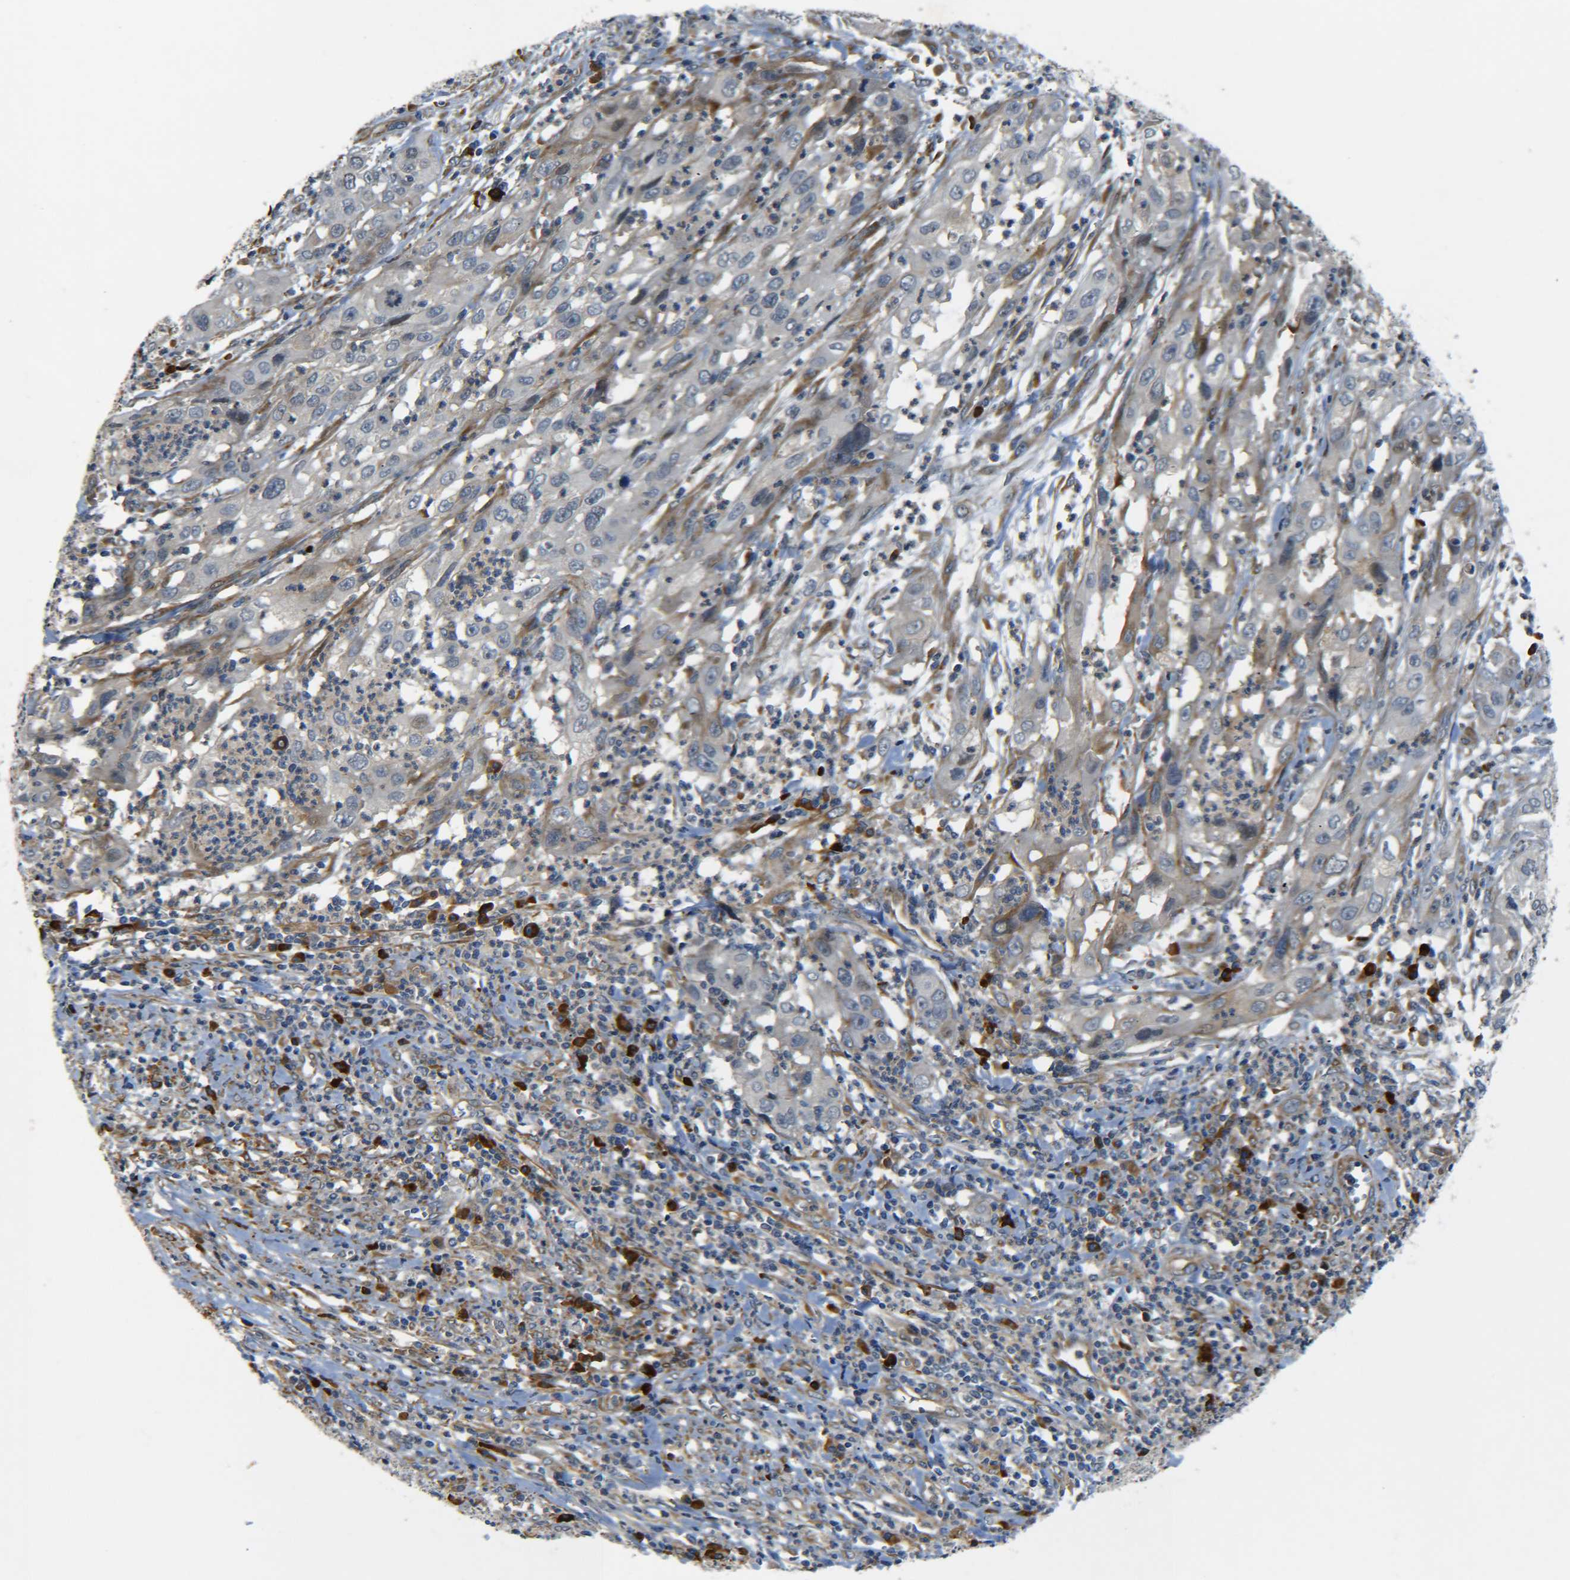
{"staining": {"intensity": "negative", "quantity": "none", "location": "none"}, "tissue": "cervical cancer", "cell_type": "Tumor cells", "image_type": "cancer", "snomed": [{"axis": "morphology", "description": "Squamous cell carcinoma, NOS"}, {"axis": "topography", "description": "Cervix"}], "caption": "The image reveals no significant staining in tumor cells of squamous cell carcinoma (cervical).", "gene": "MEIS1", "patient": {"sex": "female", "age": 32}}